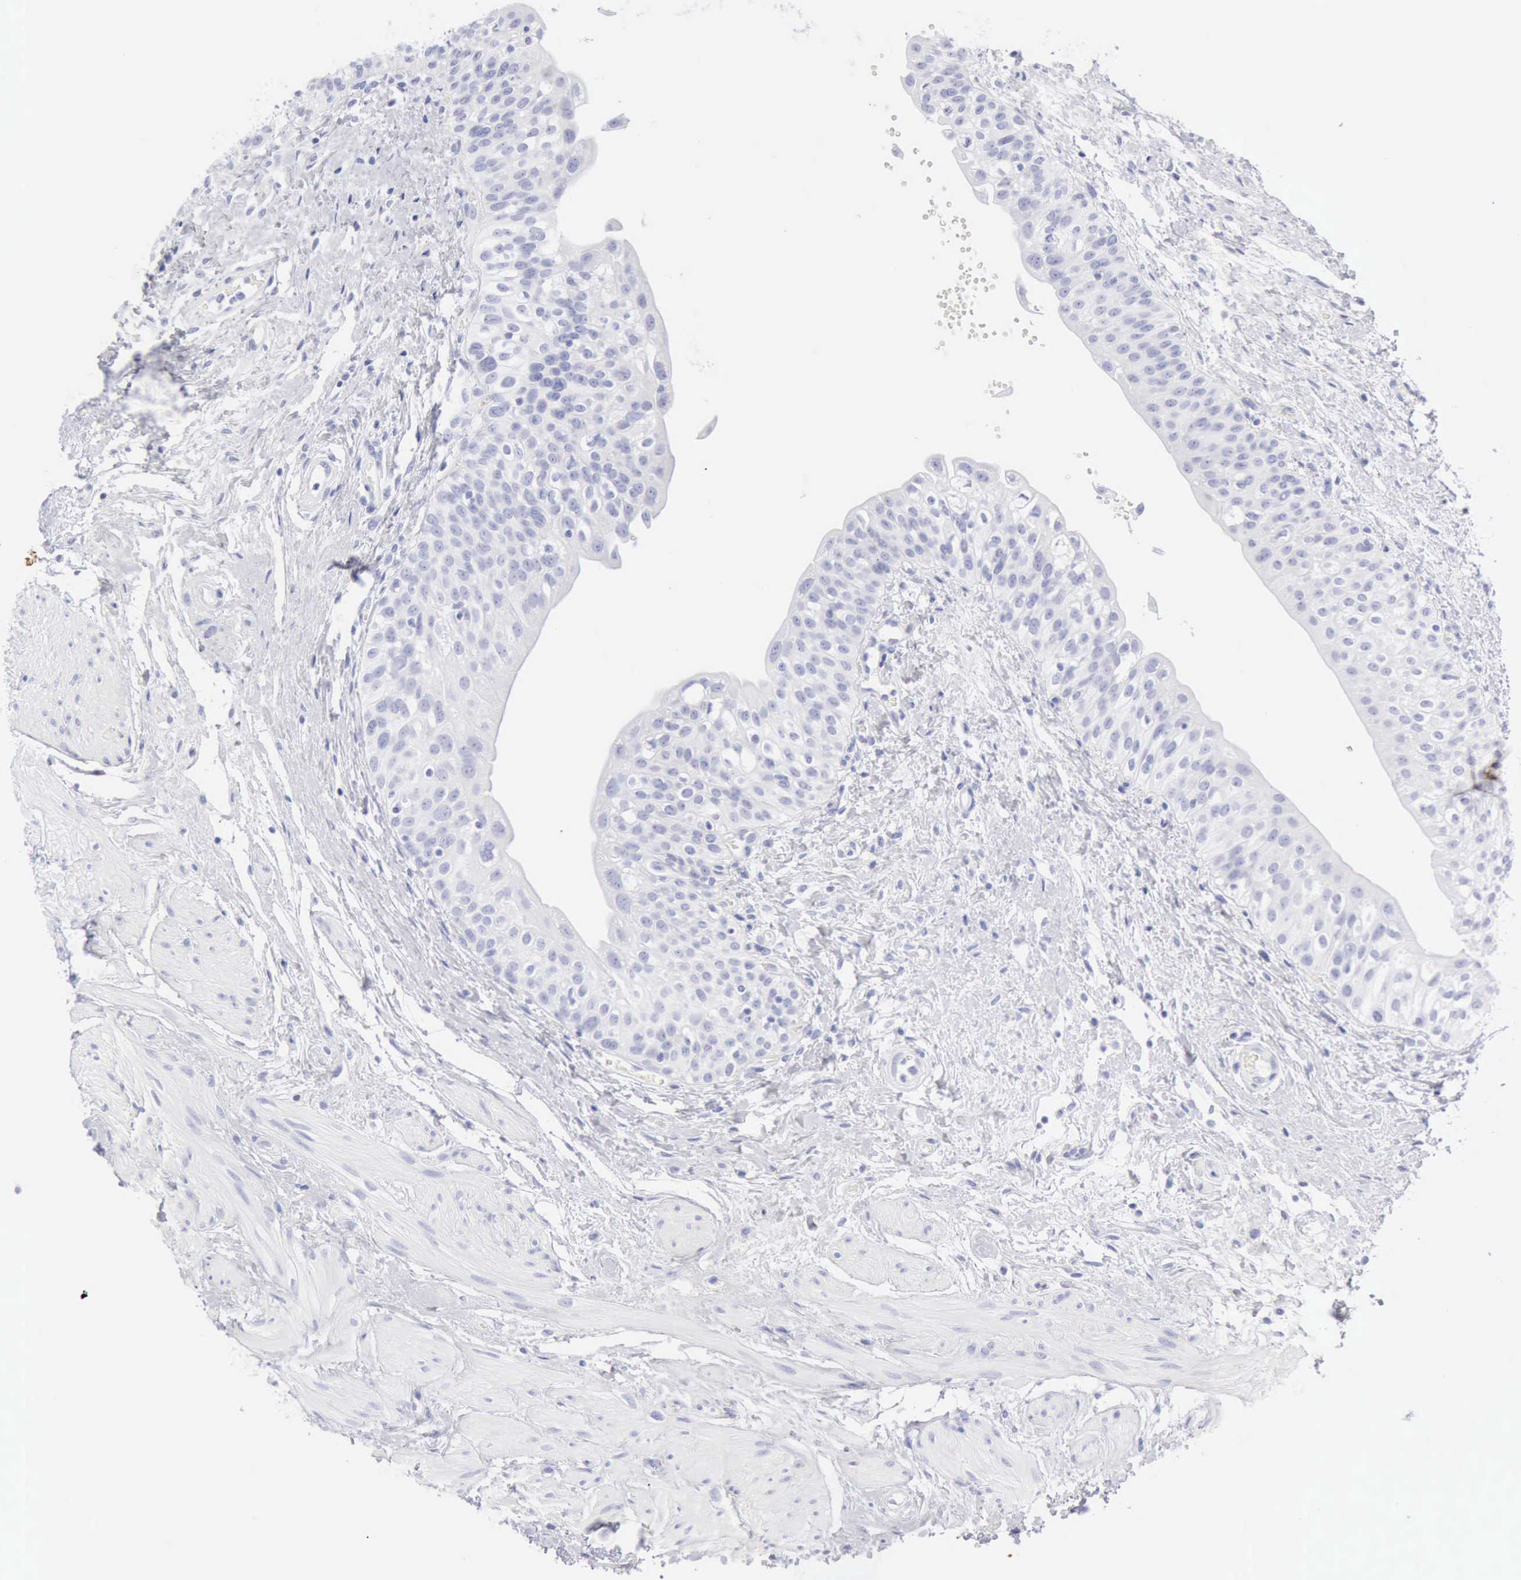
{"staining": {"intensity": "negative", "quantity": "none", "location": "none"}, "tissue": "urinary bladder", "cell_type": "Urothelial cells", "image_type": "normal", "snomed": [{"axis": "morphology", "description": "Normal tissue, NOS"}, {"axis": "topography", "description": "Urinary bladder"}], "caption": "Histopathology image shows no significant protein positivity in urothelial cells of unremarkable urinary bladder.", "gene": "KRT10", "patient": {"sex": "female", "age": 55}}